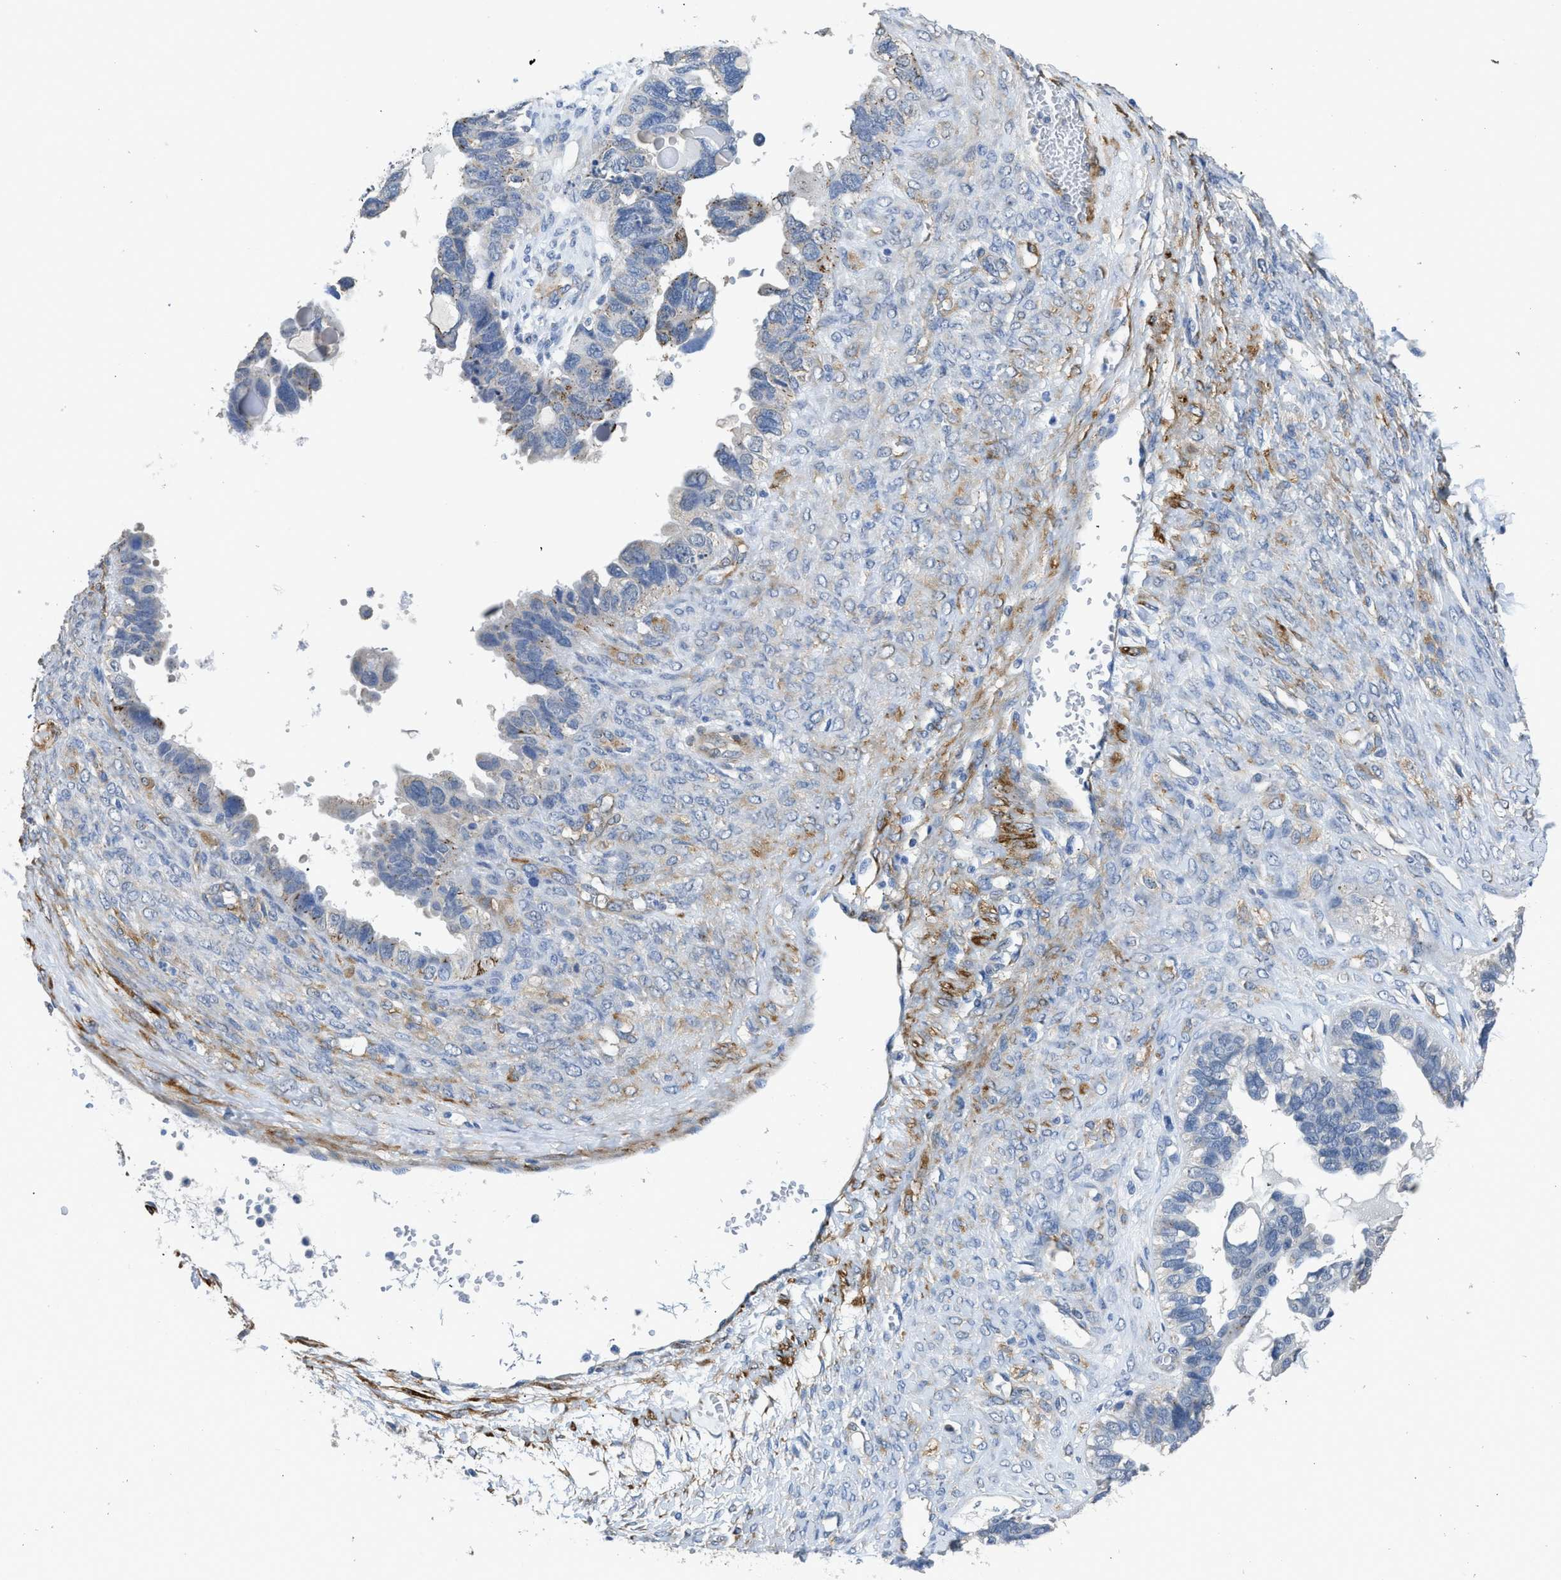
{"staining": {"intensity": "moderate", "quantity": "<25%", "location": "cytoplasmic/membranous"}, "tissue": "ovarian cancer", "cell_type": "Tumor cells", "image_type": "cancer", "snomed": [{"axis": "morphology", "description": "Cystadenocarcinoma, serous, NOS"}, {"axis": "topography", "description": "Ovary"}], "caption": "High-magnification brightfield microscopy of ovarian serous cystadenocarcinoma stained with DAB (brown) and counterstained with hematoxylin (blue). tumor cells exhibit moderate cytoplasmic/membranous expression is appreciated in about<25% of cells.", "gene": "ZSWIM5", "patient": {"sex": "female", "age": 79}}